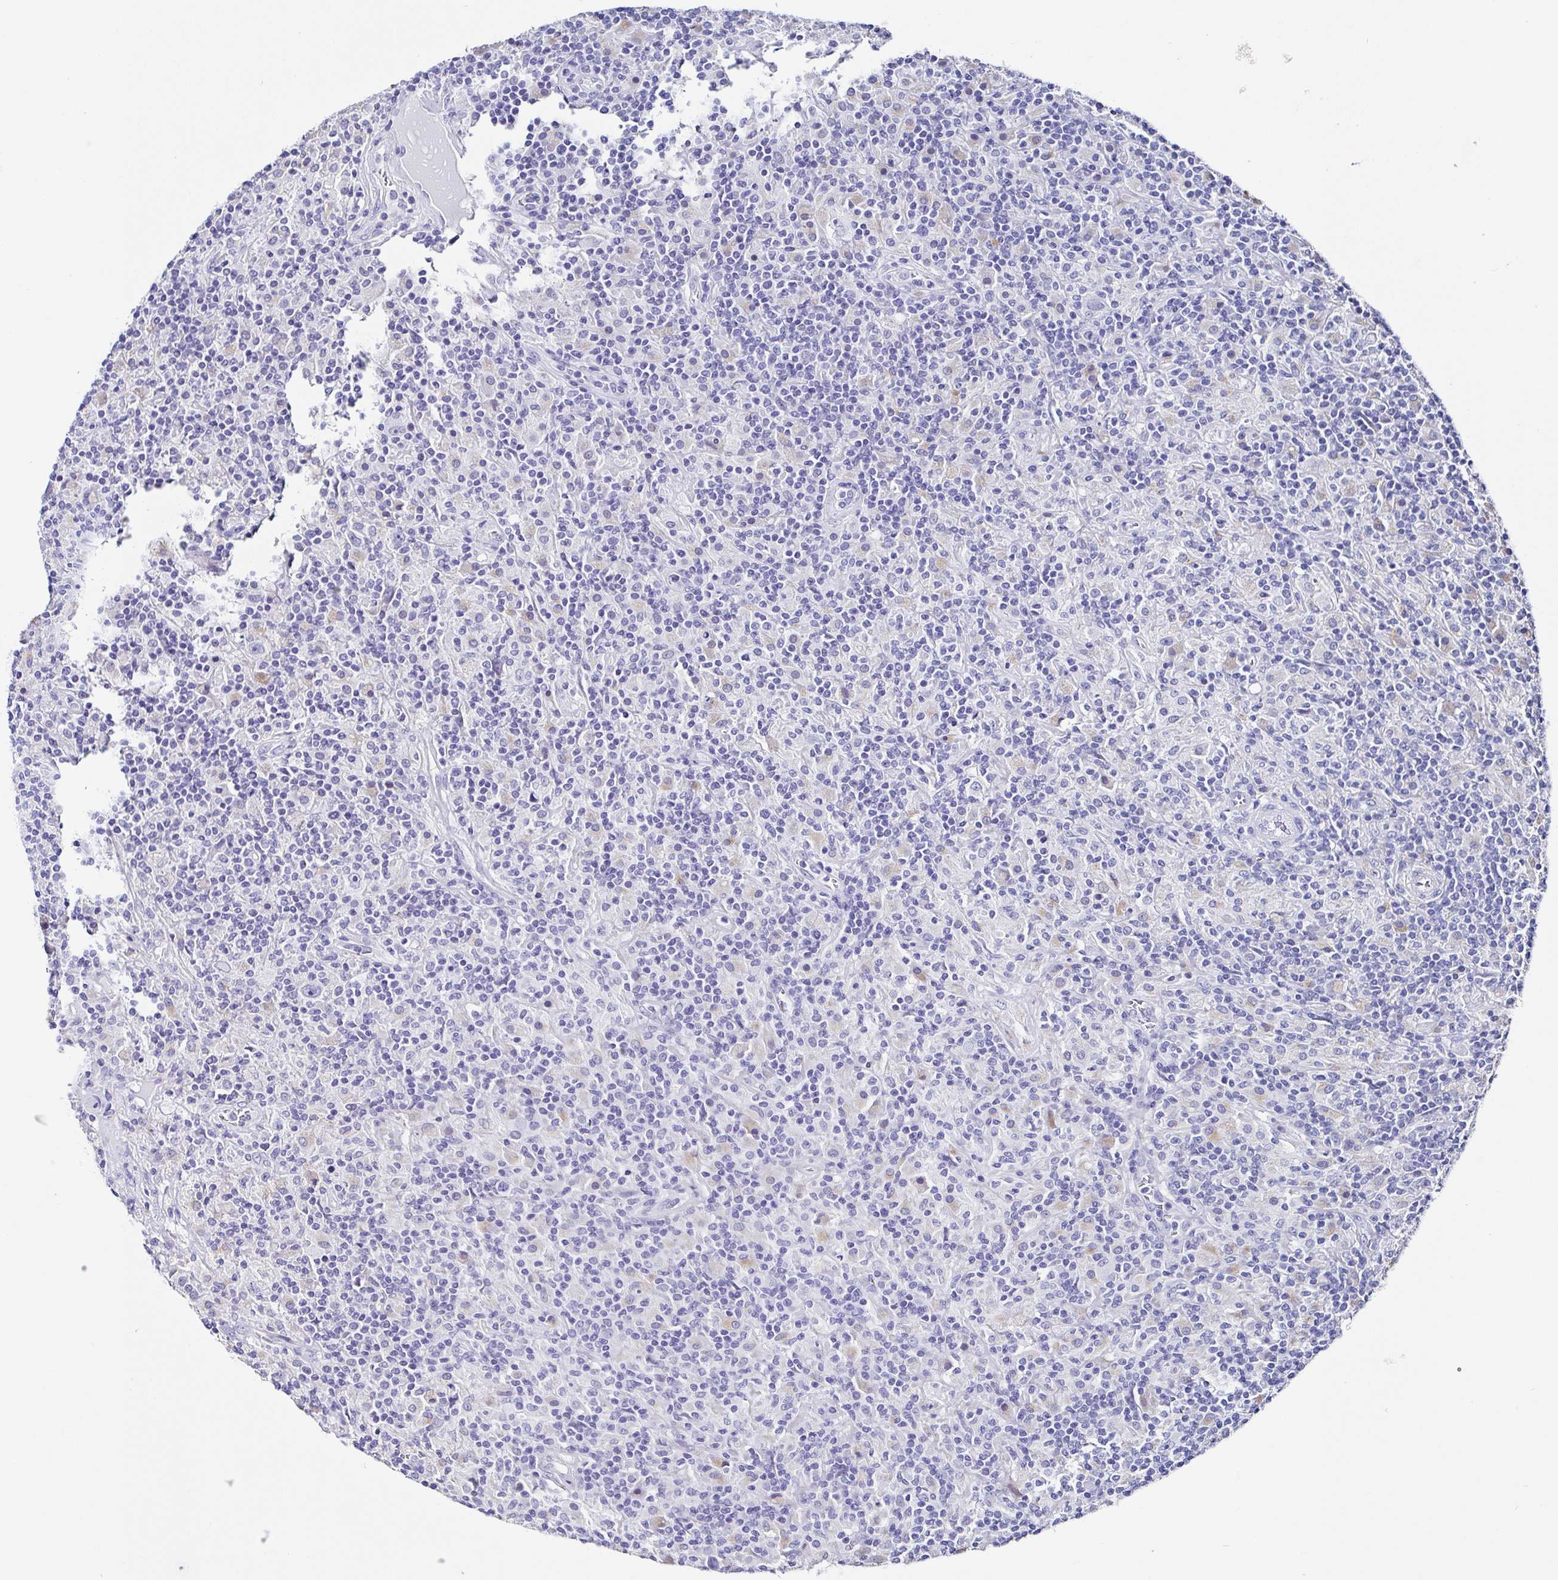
{"staining": {"intensity": "negative", "quantity": "none", "location": "none"}, "tissue": "lymphoma", "cell_type": "Tumor cells", "image_type": "cancer", "snomed": [{"axis": "morphology", "description": "Hodgkin's disease, NOS"}, {"axis": "topography", "description": "Lymph node"}], "caption": "Photomicrograph shows no significant protein positivity in tumor cells of Hodgkin's disease.", "gene": "TMPRSS11E", "patient": {"sex": "male", "age": 70}}